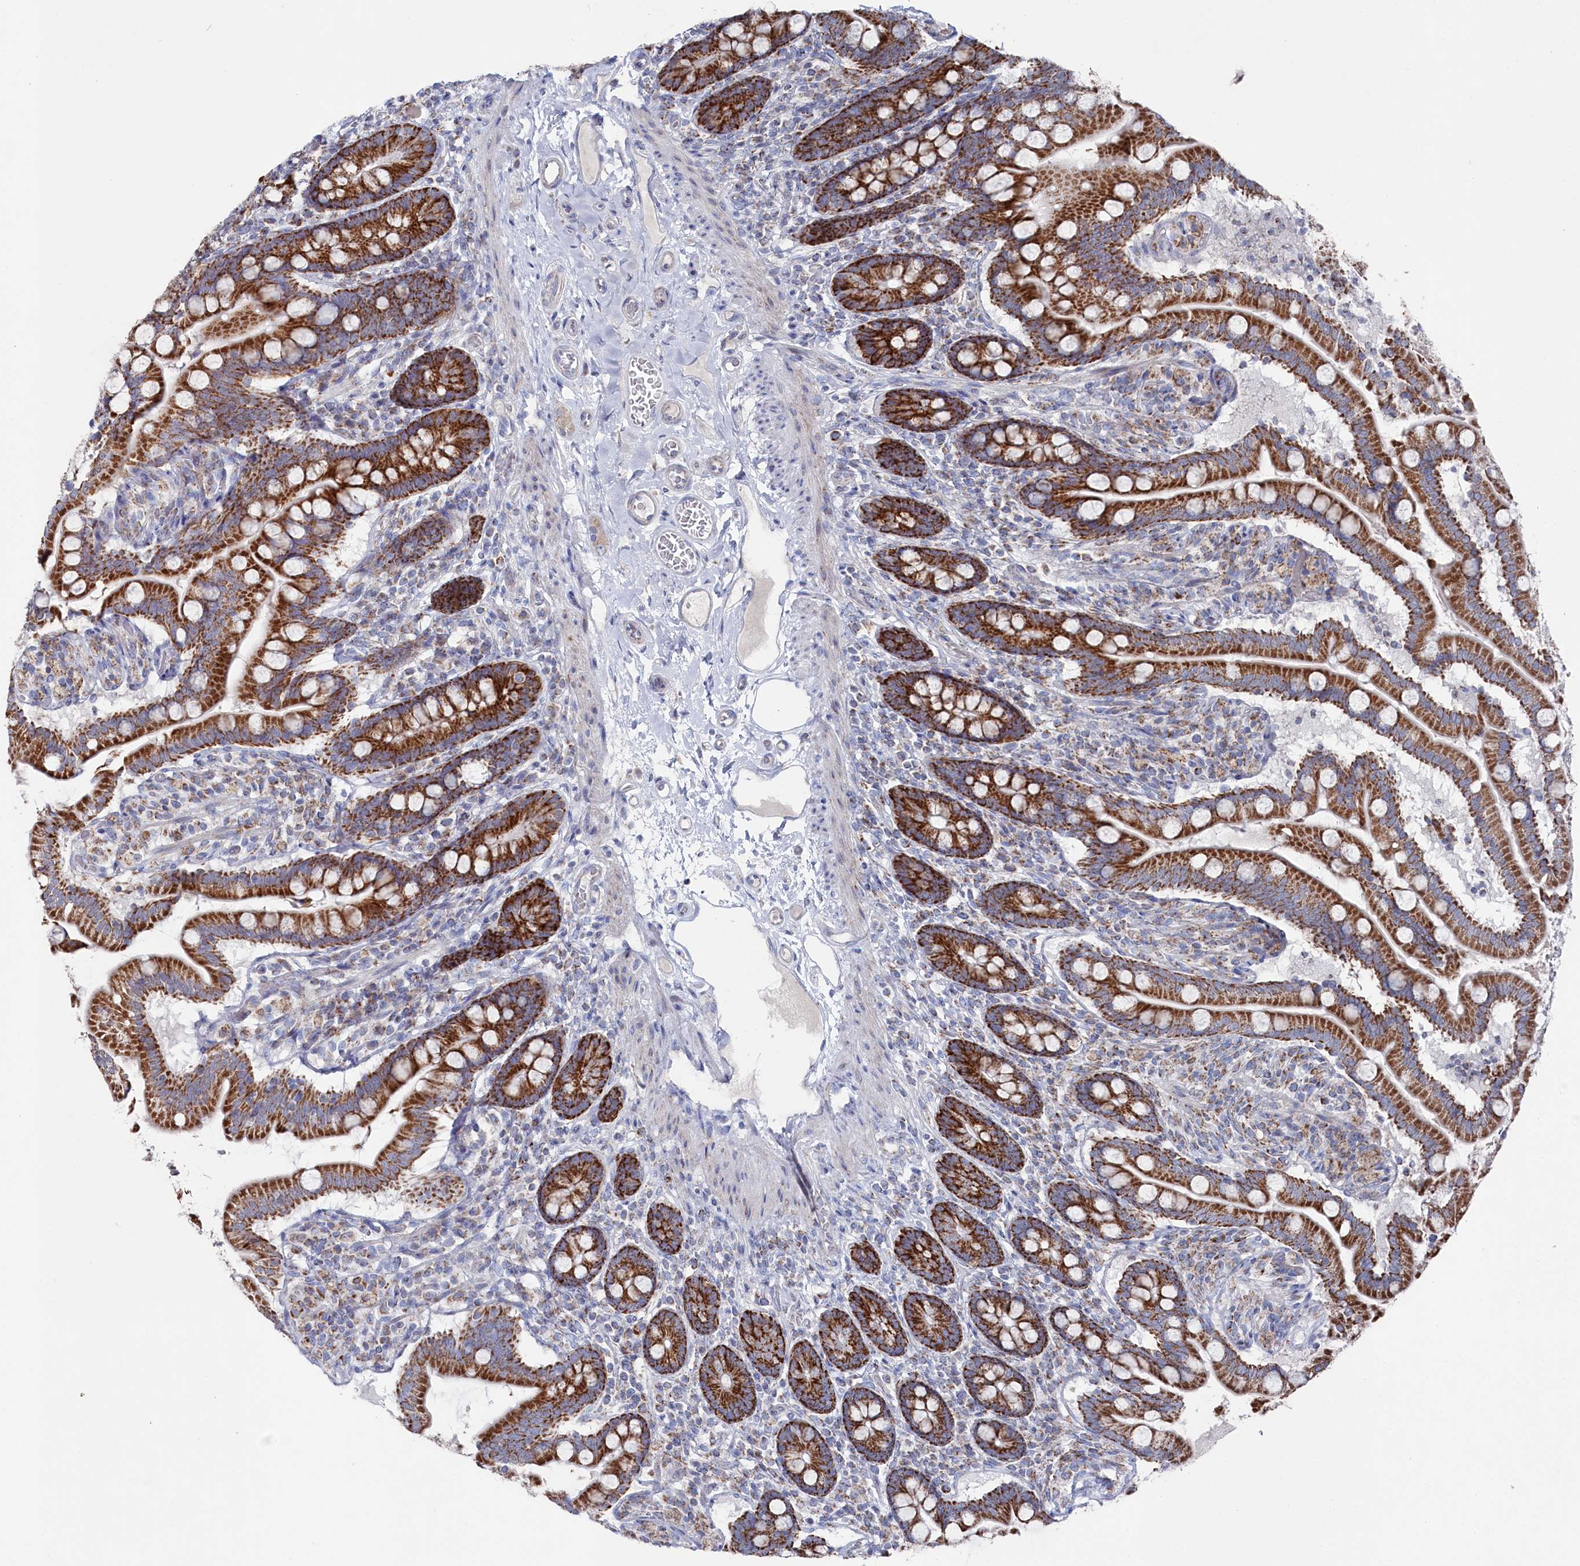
{"staining": {"intensity": "strong", "quantity": ">75%", "location": "cytoplasmic/membranous"}, "tissue": "small intestine", "cell_type": "Glandular cells", "image_type": "normal", "snomed": [{"axis": "morphology", "description": "Normal tissue, NOS"}, {"axis": "topography", "description": "Small intestine"}], "caption": "Protein staining of normal small intestine shows strong cytoplasmic/membranous staining in about >75% of glandular cells. Immunohistochemistry stains the protein of interest in brown and the nuclei are stained blue.", "gene": "GLS2", "patient": {"sex": "female", "age": 64}}